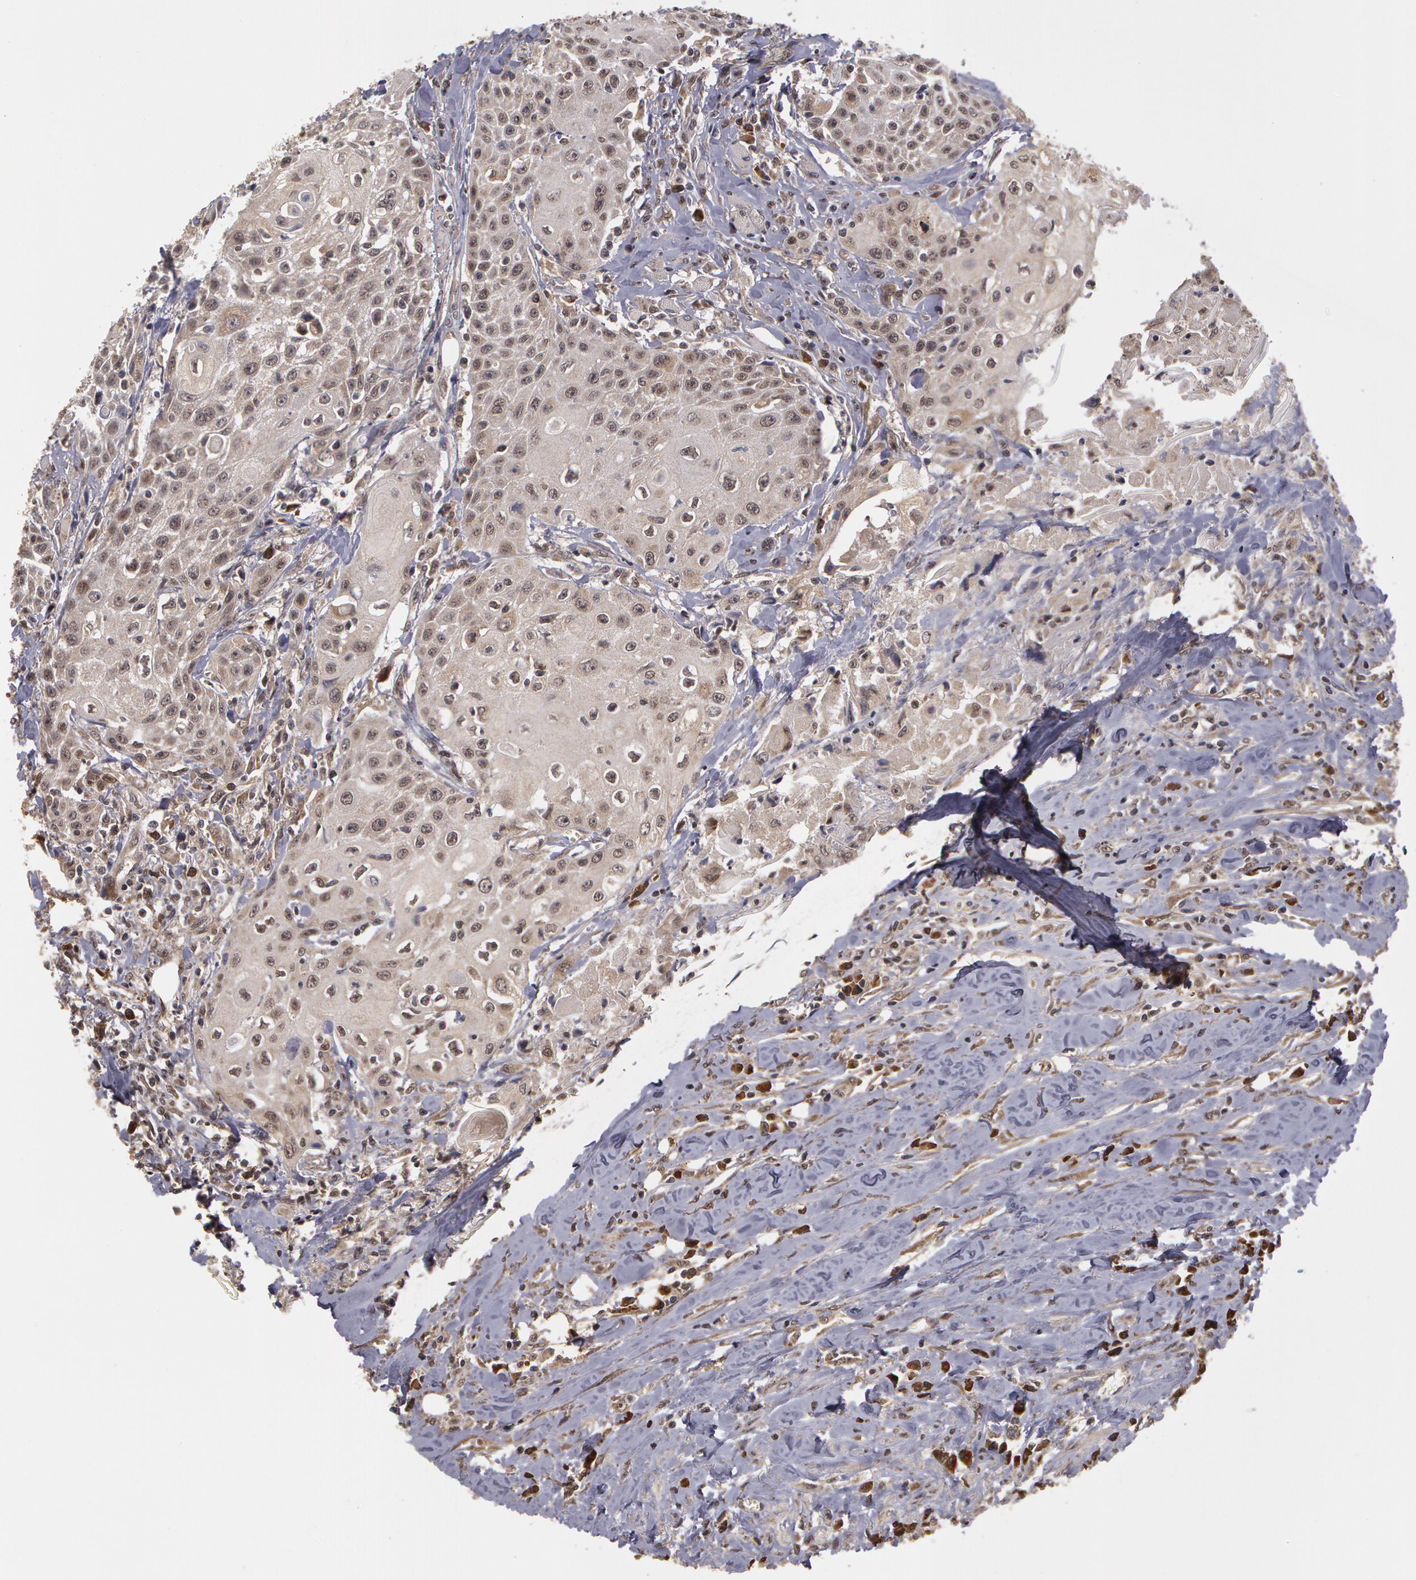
{"staining": {"intensity": "weak", "quantity": "25%-75%", "location": "cytoplasmic/membranous"}, "tissue": "head and neck cancer", "cell_type": "Tumor cells", "image_type": "cancer", "snomed": [{"axis": "morphology", "description": "Squamous cell carcinoma, NOS"}, {"axis": "topography", "description": "Oral tissue"}, {"axis": "topography", "description": "Head-Neck"}], "caption": "This image exhibits head and neck cancer stained with immunohistochemistry (IHC) to label a protein in brown. The cytoplasmic/membranous of tumor cells show weak positivity for the protein. Nuclei are counter-stained blue.", "gene": "GLIS1", "patient": {"sex": "female", "age": 82}}